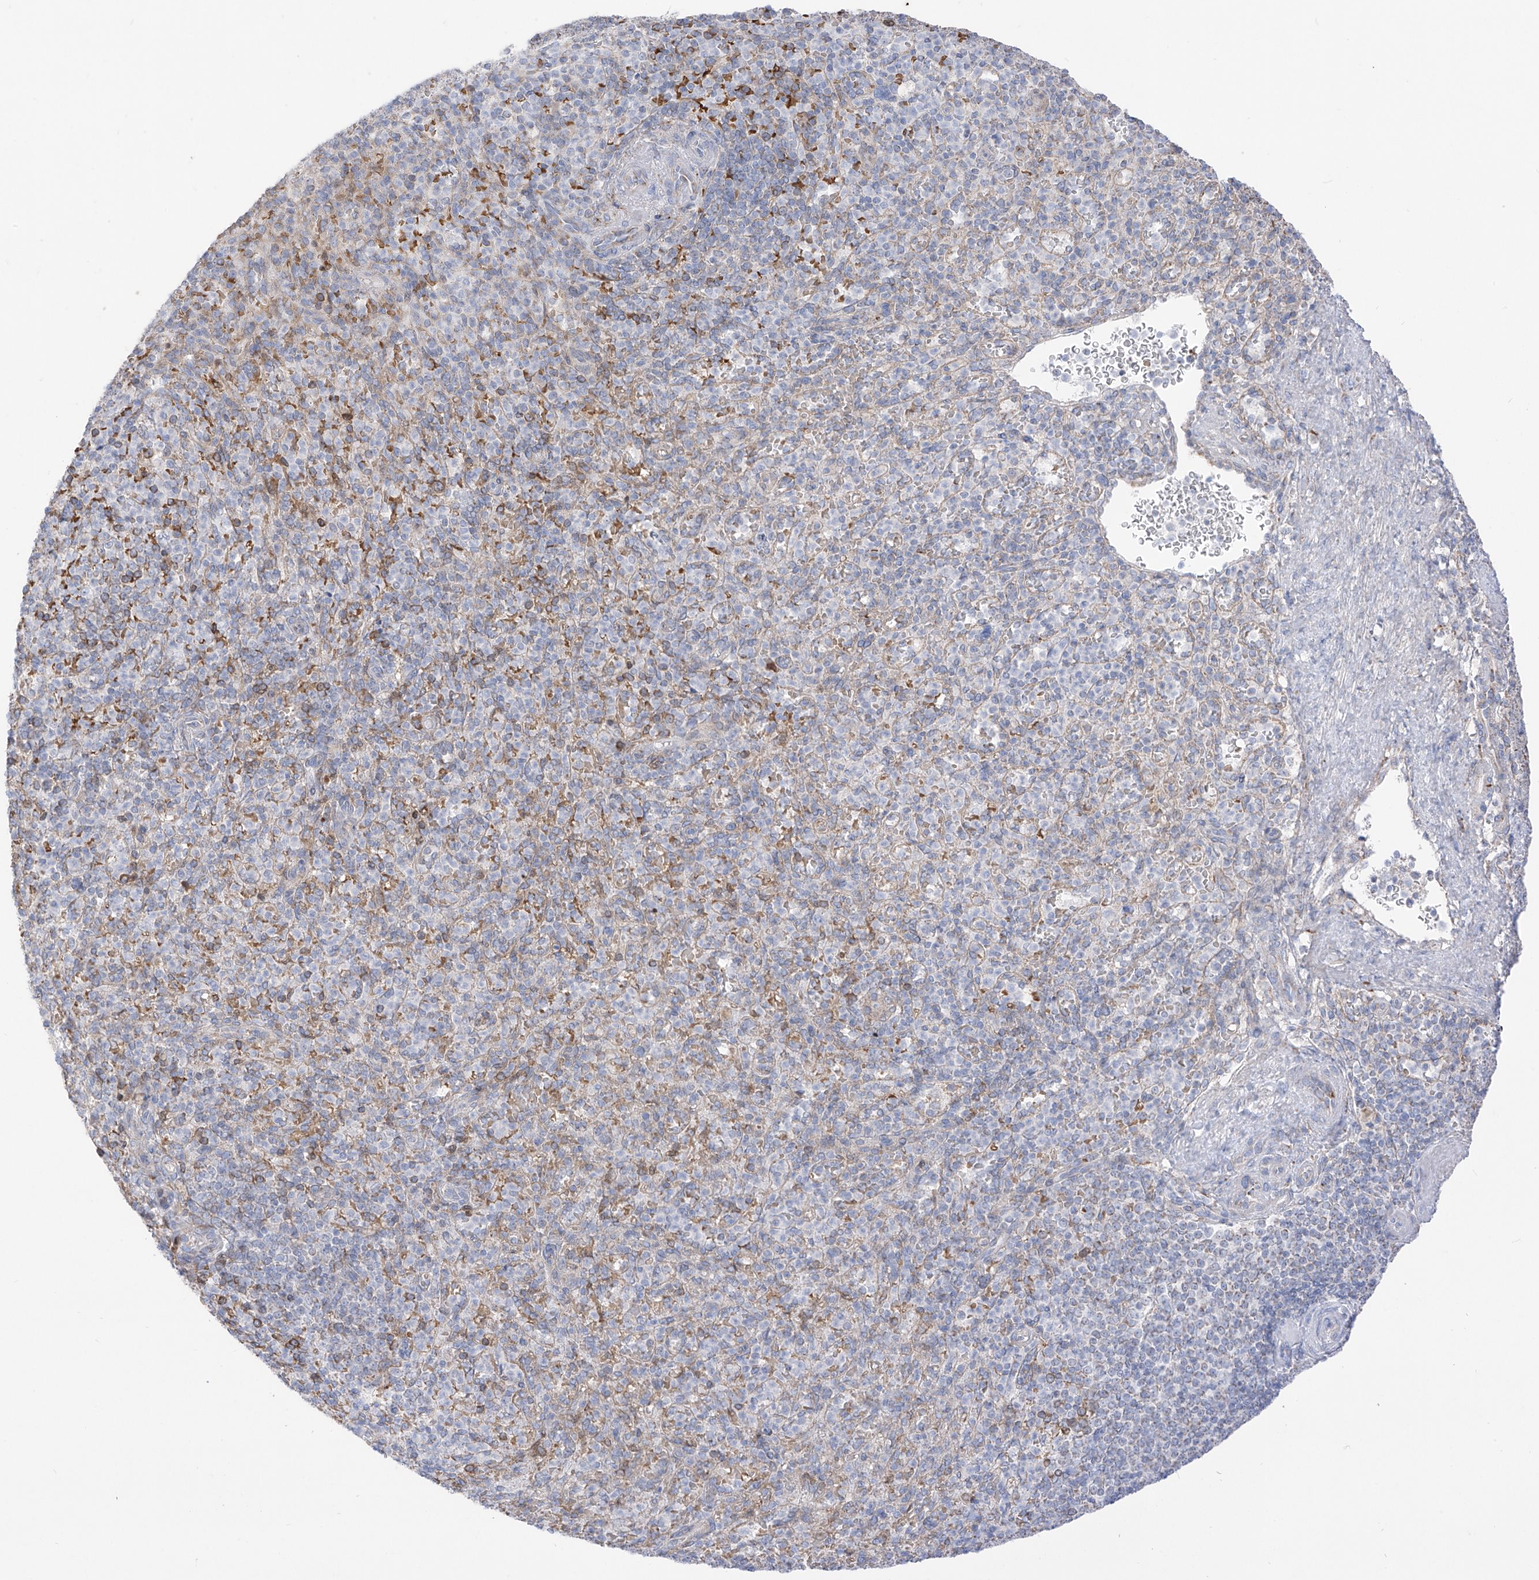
{"staining": {"intensity": "moderate", "quantity": "<25%", "location": "cytoplasmic/membranous"}, "tissue": "spleen", "cell_type": "Cells in red pulp", "image_type": "normal", "snomed": [{"axis": "morphology", "description": "Normal tissue, NOS"}, {"axis": "topography", "description": "Spleen"}], "caption": "Protein staining of benign spleen shows moderate cytoplasmic/membranous positivity in approximately <25% of cells in red pulp.", "gene": "ARHGEF40", "patient": {"sex": "female", "age": 74}}